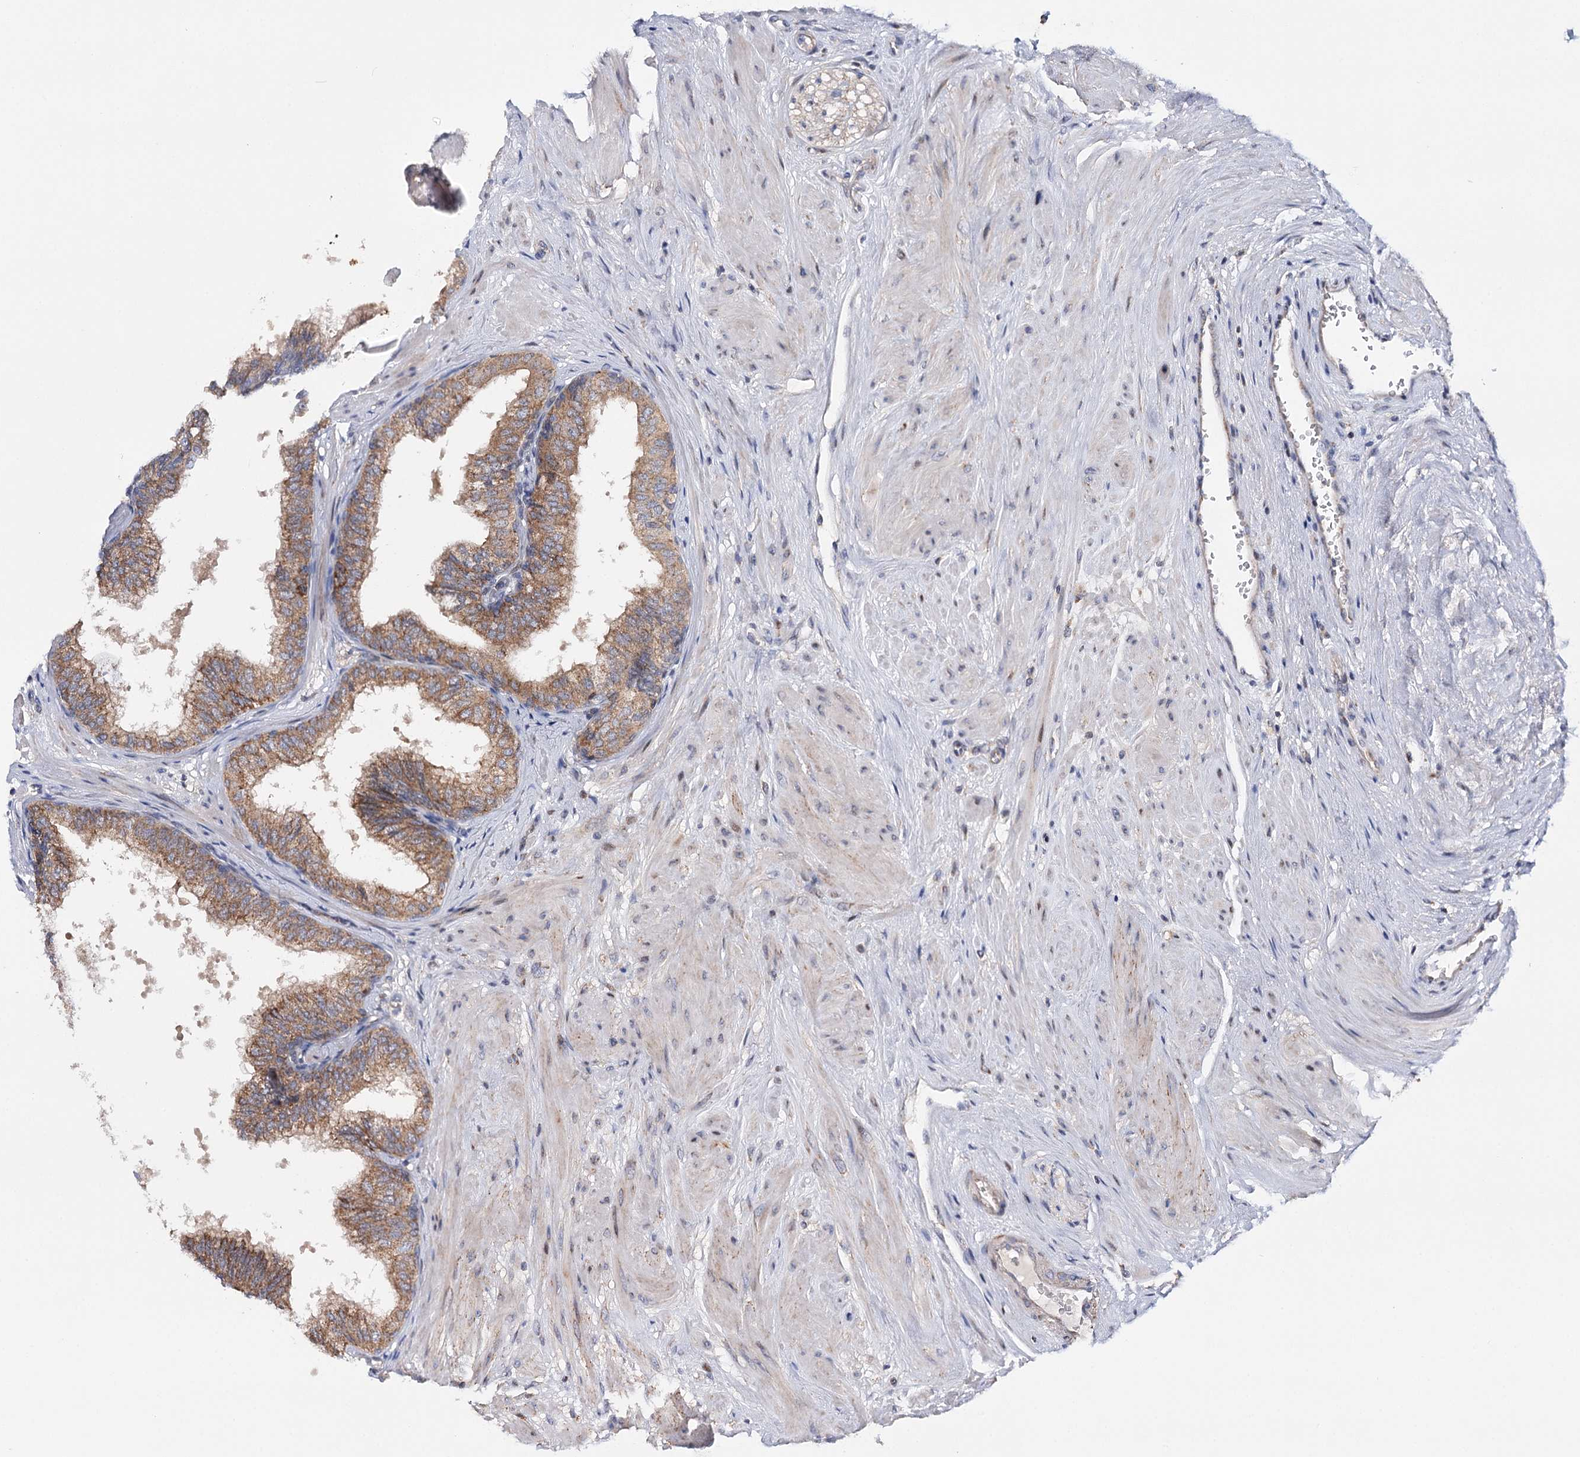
{"staining": {"intensity": "moderate", "quantity": ">75%", "location": "cytoplasmic/membranous"}, "tissue": "prostate", "cell_type": "Glandular cells", "image_type": "normal", "snomed": [{"axis": "morphology", "description": "Normal tissue, NOS"}, {"axis": "topography", "description": "Prostate"}], "caption": "Immunohistochemical staining of unremarkable prostate shows >75% levels of moderate cytoplasmic/membranous protein expression in approximately >75% of glandular cells. Immunohistochemistry (ihc) stains the protein of interest in brown and the nuclei are stained blue.", "gene": "CFAP46", "patient": {"sex": "male", "age": 60}}